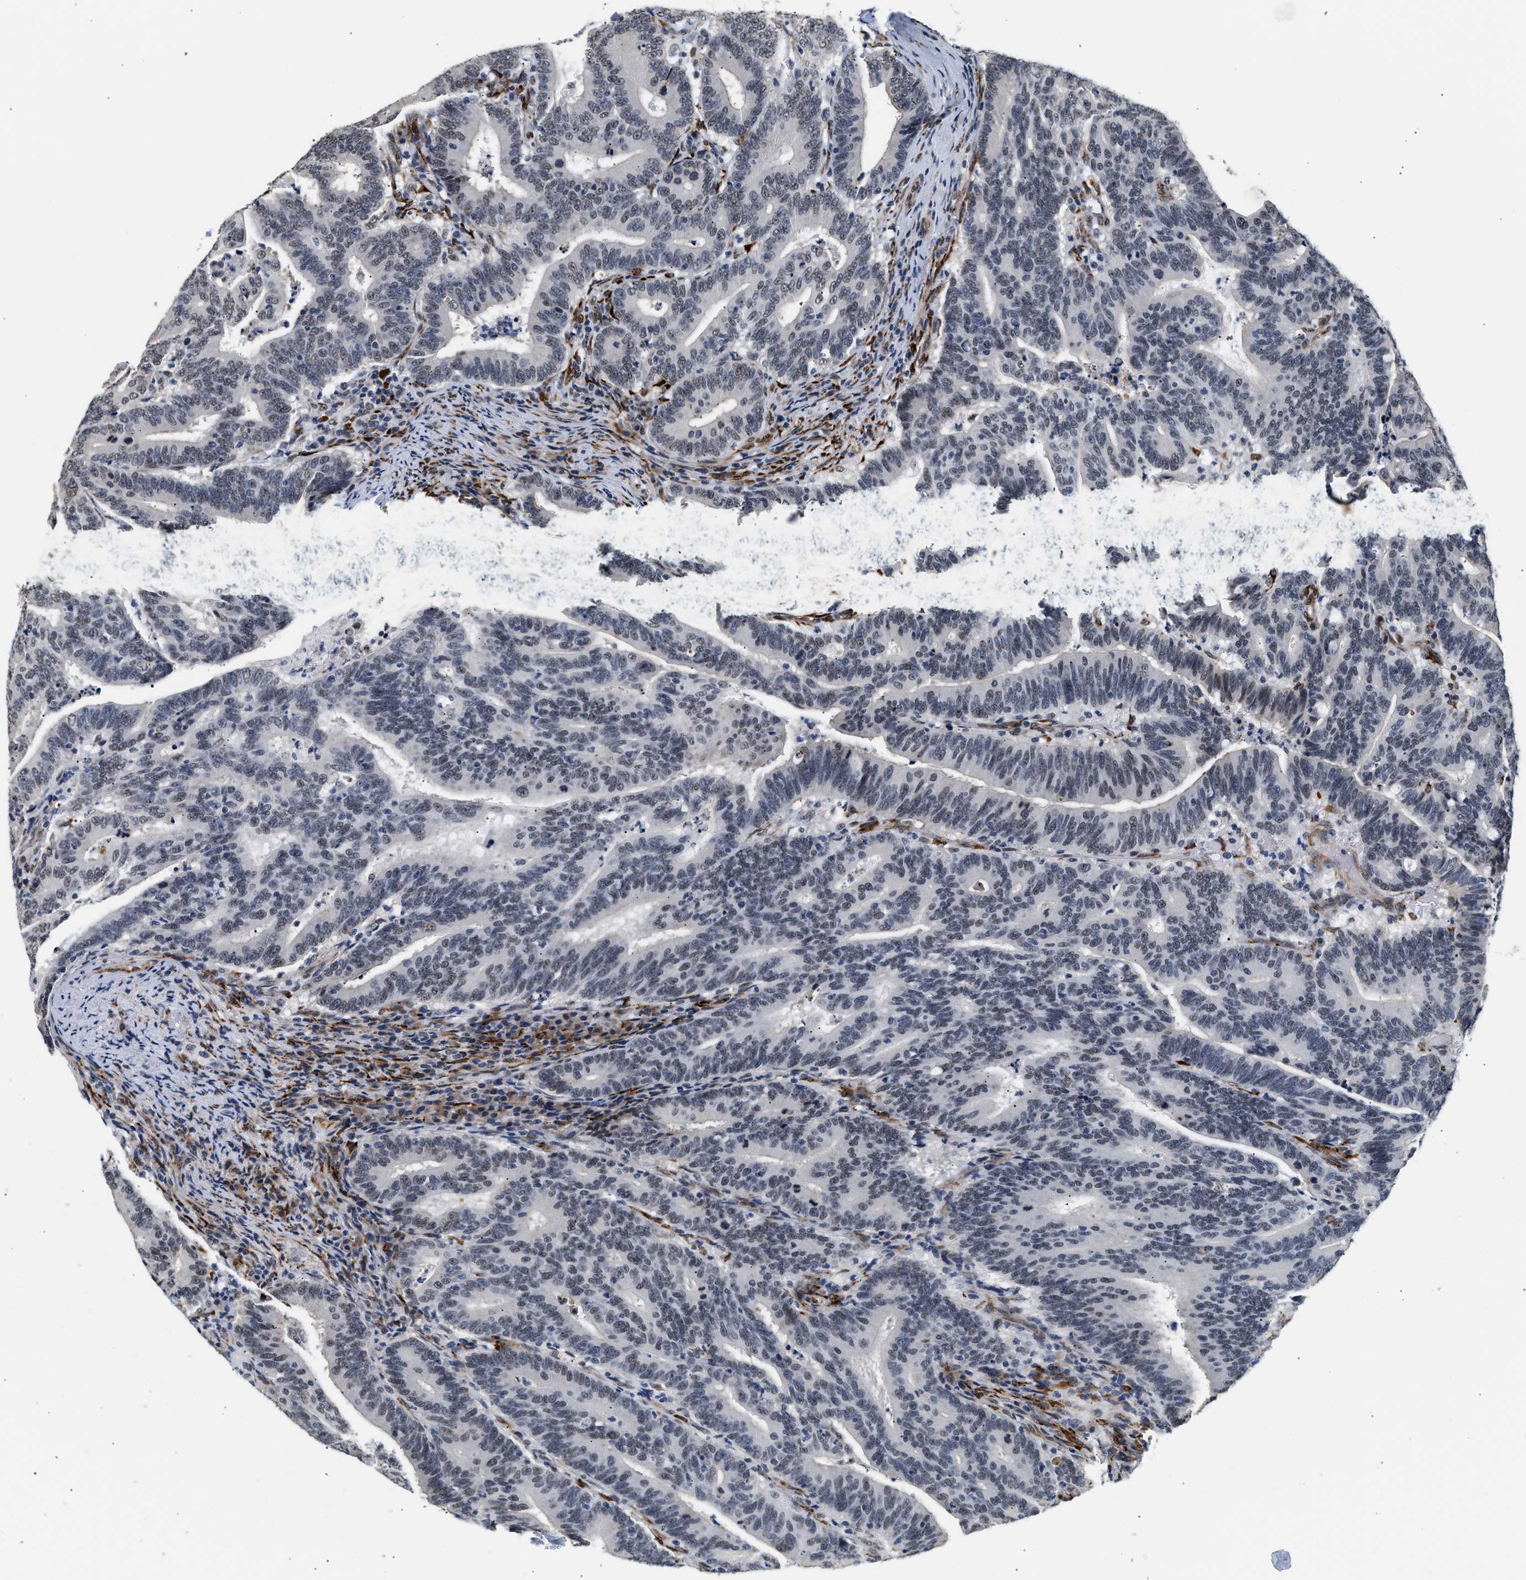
{"staining": {"intensity": "moderate", "quantity": "<25%", "location": "cytoplasmic/membranous,nuclear"}, "tissue": "colorectal cancer", "cell_type": "Tumor cells", "image_type": "cancer", "snomed": [{"axis": "morphology", "description": "Adenocarcinoma, NOS"}, {"axis": "topography", "description": "Colon"}], "caption": "Protein staining of colorectal adenocarcinoma tissue reveals moderate cytoplasmic/membranous and nuclear expression in approximately <25% of tumor cells.", "gene": "THOC1", "patient": {"sex": "female", "age": 66}}